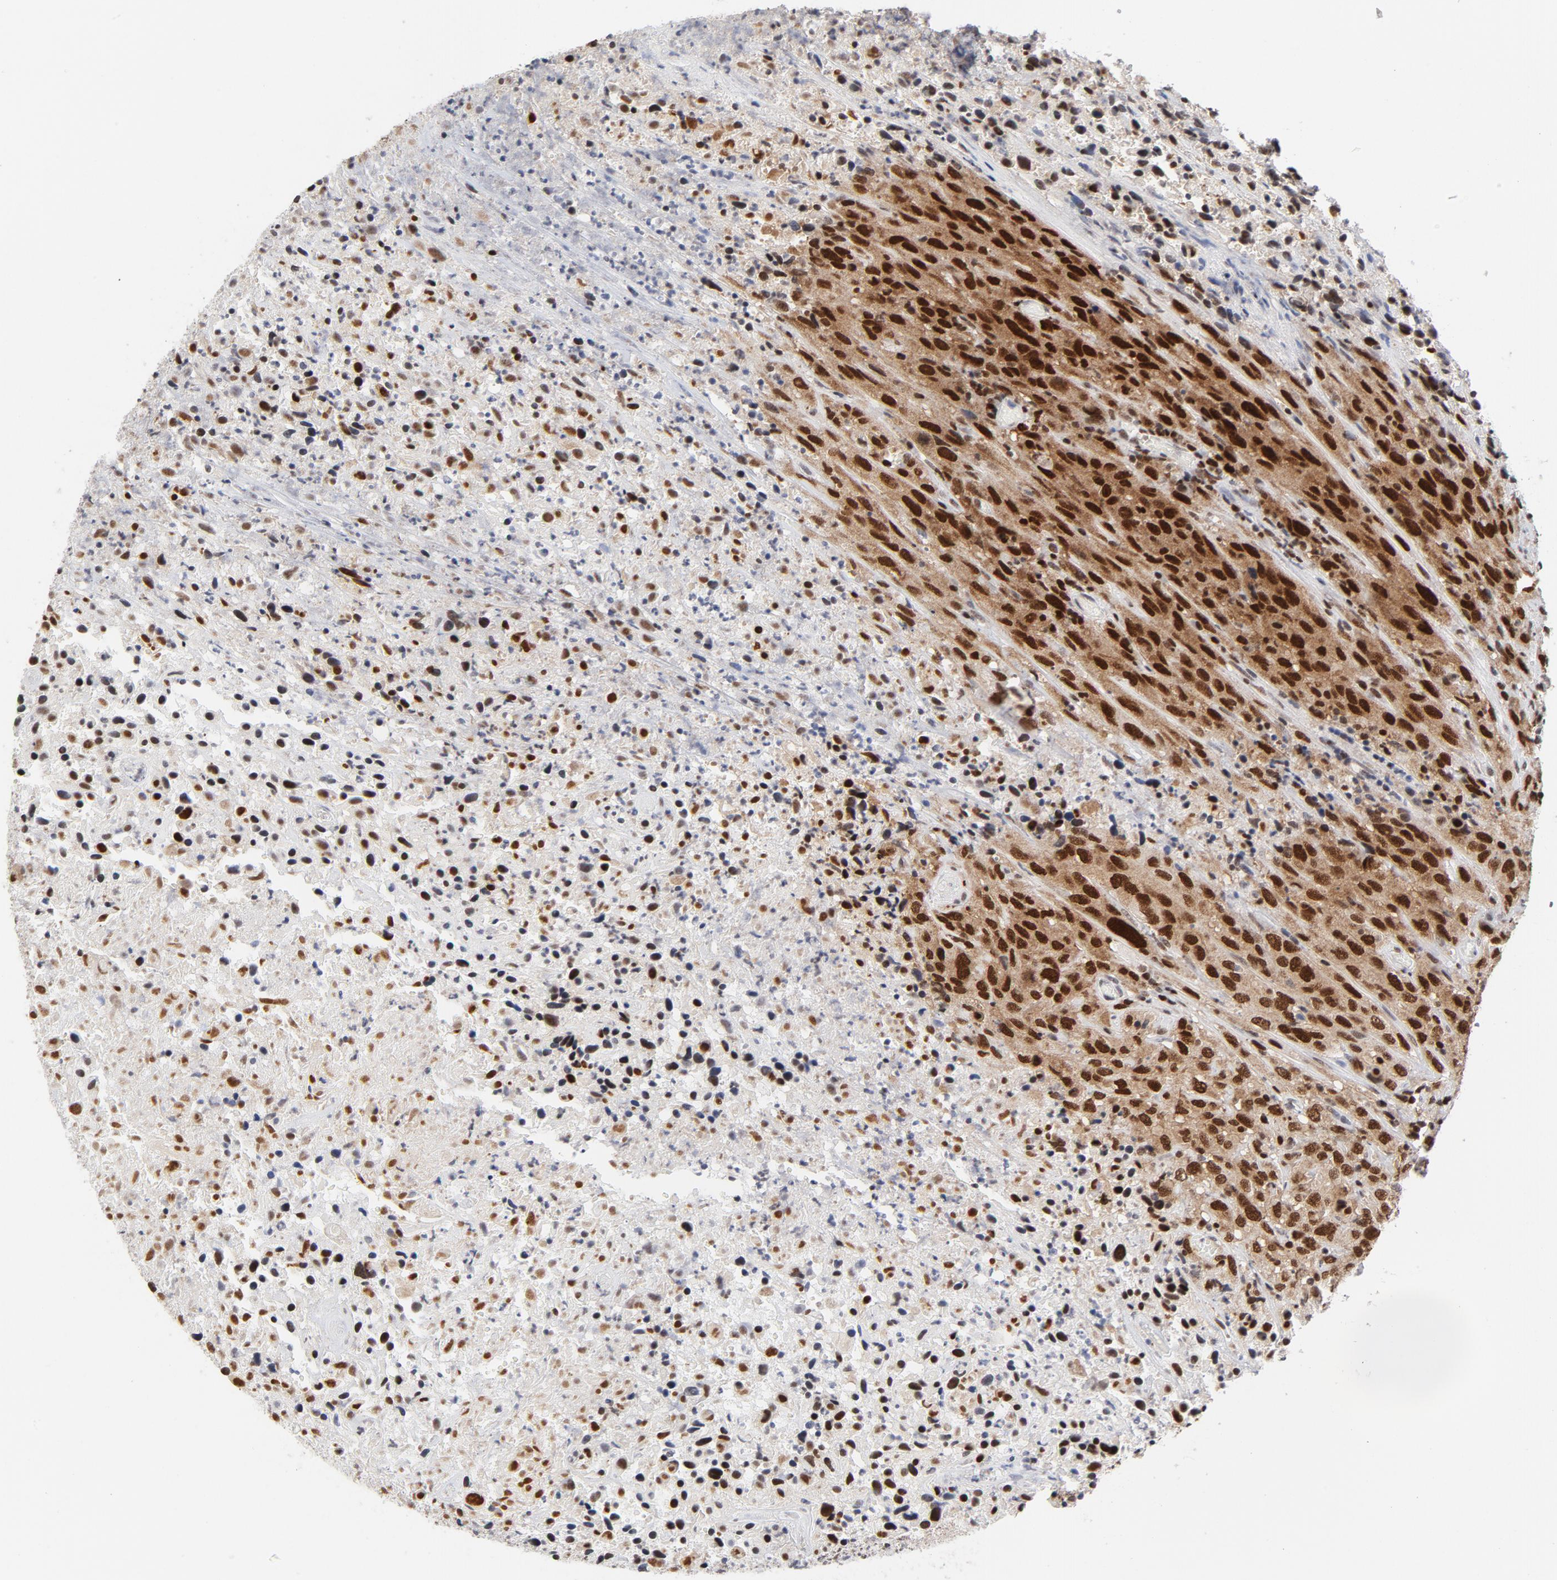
{"staining": {"intensity": "moderate", "quantity": ">75%", "location": "cytoplasmic/membranous,nuclear"}, "tissue": "urothelial cancer", "cell_type": "Tumor cells", "image_type": "cancer", "snomed": [{"axis": "morphology", "description": "Urothelial carcinoma, High grade"}, {"axis": "topography", "description": "Urinary bladder"}], "caption": "This photomicrograph demonstrates immunohistochemistry (IHC) staining of urothelial cancer, with medium moderate cytoplasmic/membranous and nuclear positivity in approximately >75% of tumor cells.", "gene": "RFC4", "patient": {"sex": "male", "age": 61}}